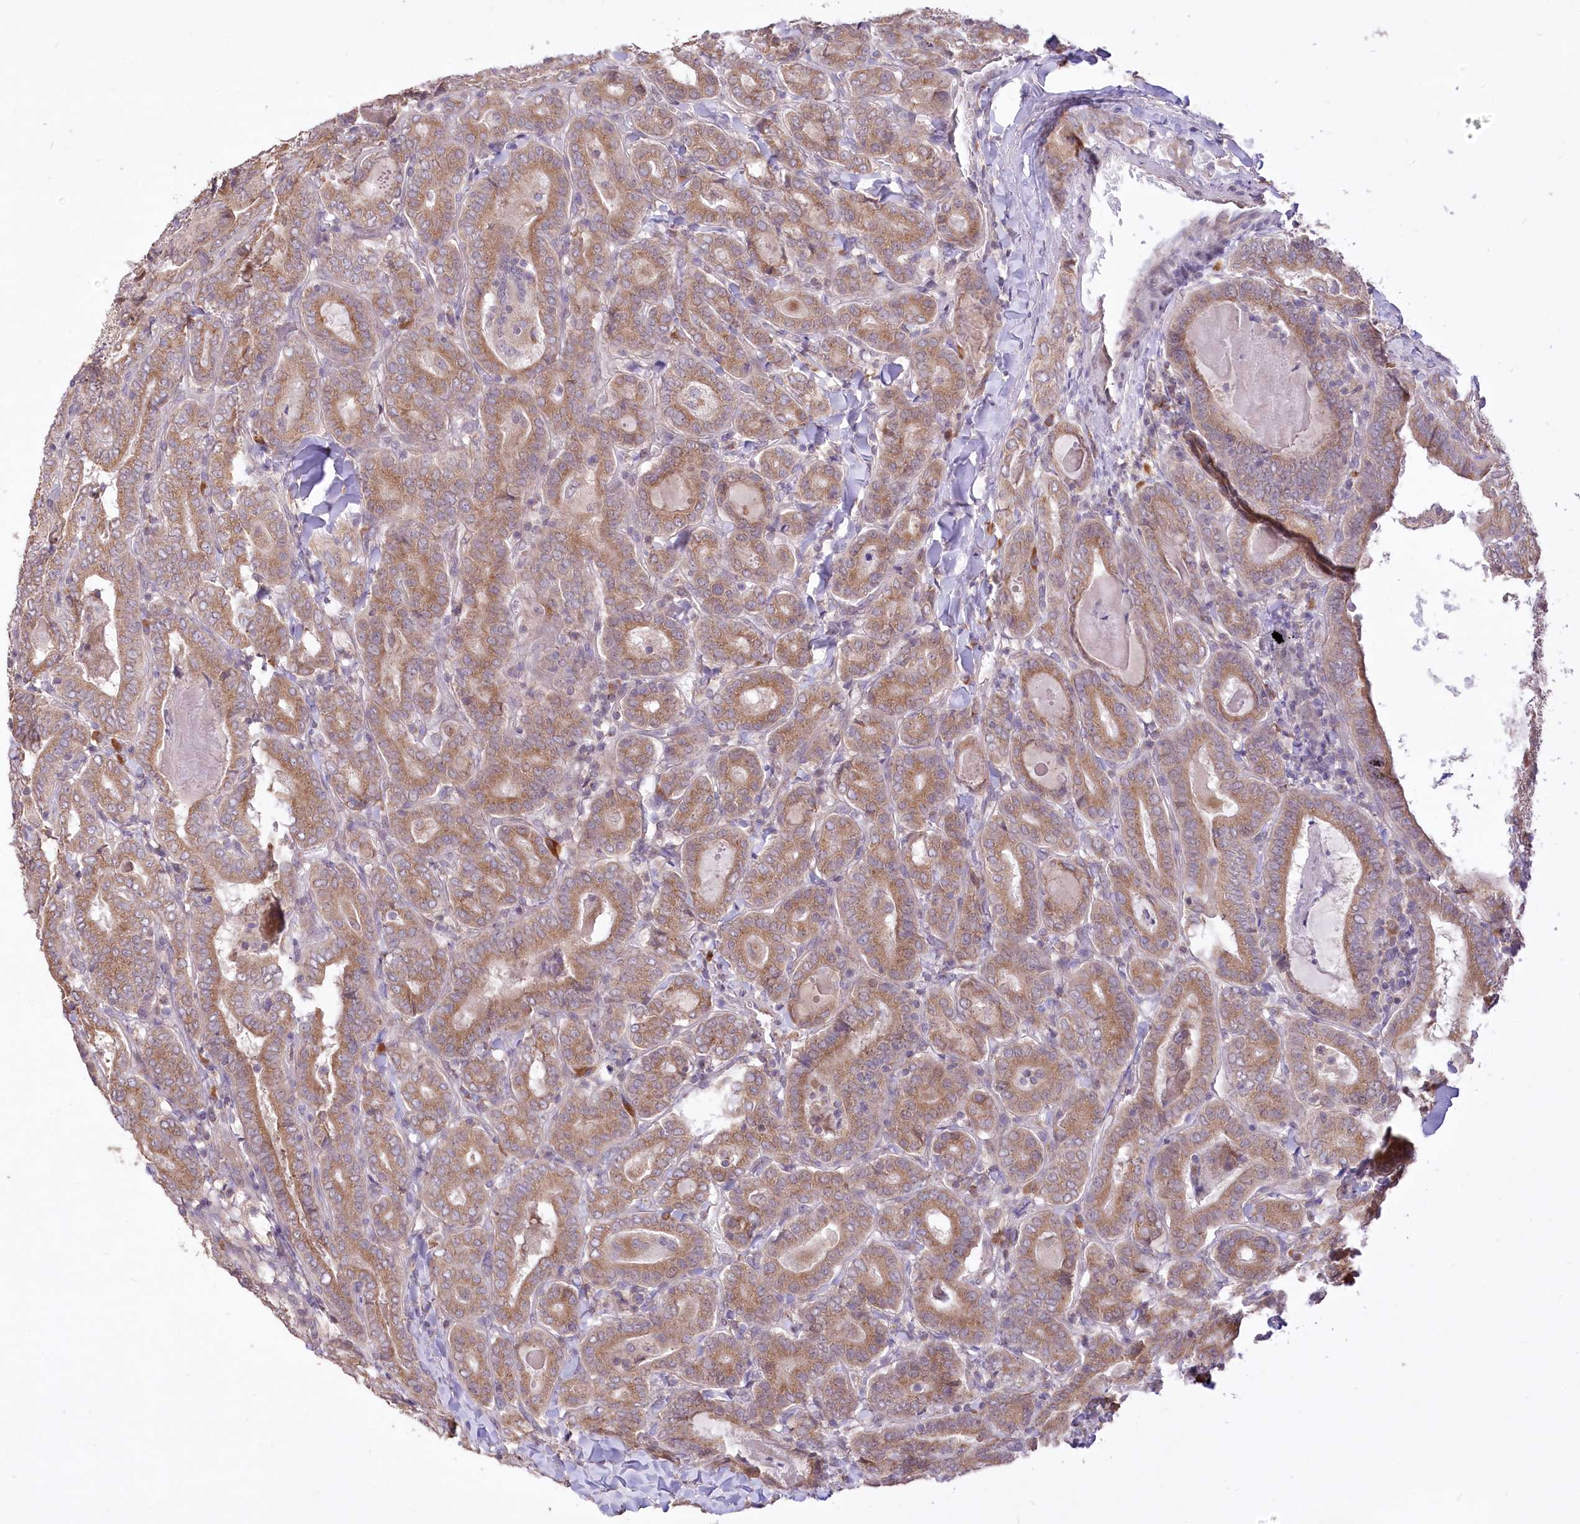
{"staining": {"intensity": "moderate", "quantity": ">75%", "location": "cytoplasmic/membranous"}, "tissue": "thyroid cancer", "cell_type": "Tumor cells", "image_type": "cancer", "snomed": [{"axis": "morphology", "description": "Papillary adenocarcinoma, NOS"}, {"axis": "topography", "description": "Thyroid gland"}], "caption": "Thyroid cancer stained with a protein marker shows moderate staining in tumor cells.", "gene": "STT3B", "patient": {"sex": "female", "age": 72}}